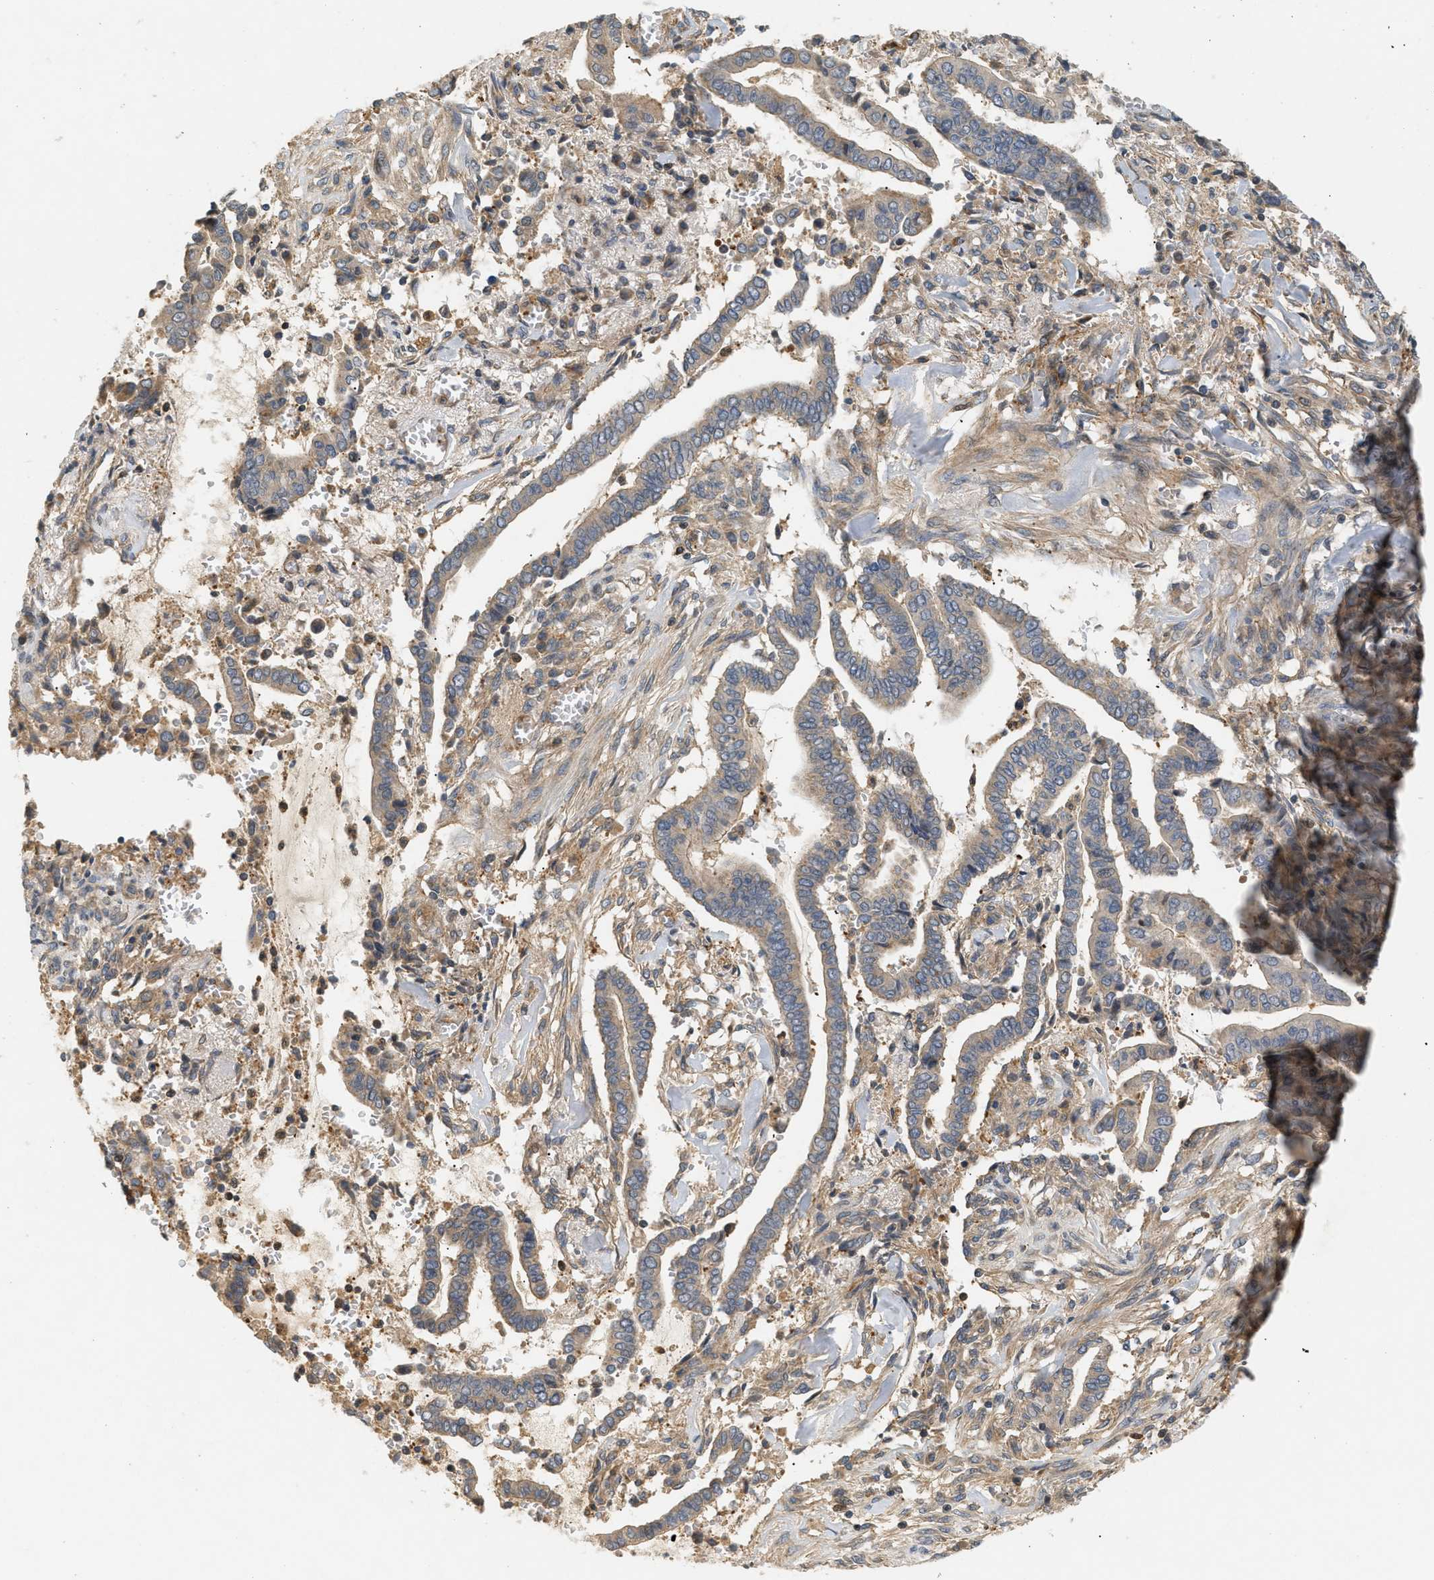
{"staining": {"intensity": "weak", "quantity": ">75%", "location": "cytoplasmic/membranous"}, "tissue": "cervical cancer", "cell_type": "Tumor cells", "image_type": "cancer", "snomed": [{"axis": "morphology", "description": "Adenocarcinoma, NOS"}, {"axis": "topography", "description": "Cervix"}], "caption": "Cervical adenocarcinoma stained for a protein (brown) exhibits weak cytoplasmic/membranous positive expression in about >75% of tumor cells.", "gene": "FARS2", "patient": {"sex": "female", "age": 44}}